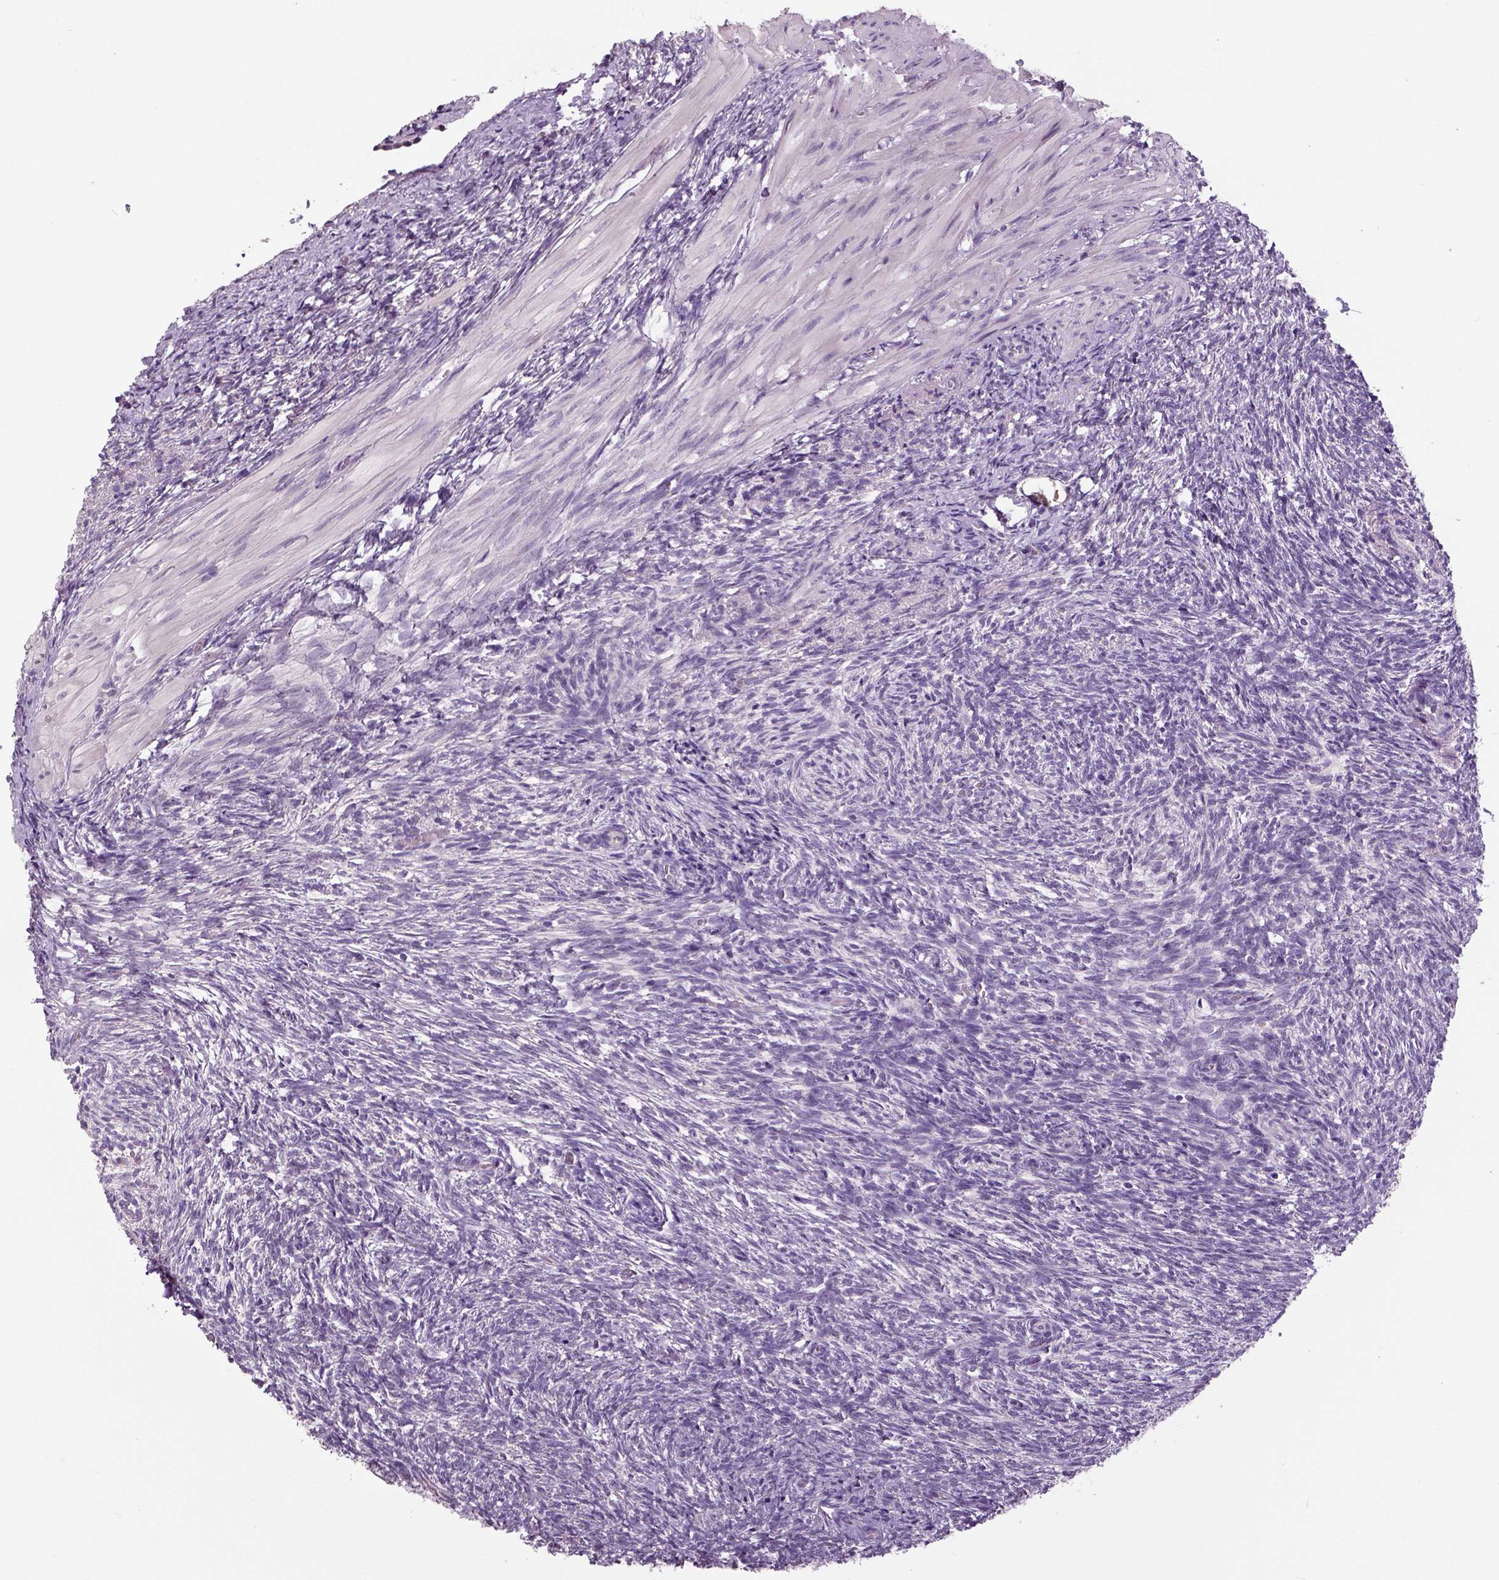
{"staining": {"intensity": "negative", "quantity": "none", "location": "none"}, "tissue": "ovary", "cell_type": "Follicle cells", "image_type": "normal", "snomed": [{"axis": "morphology", "description": "Normal tissue, NOS"}, {"axis": "topography", "description": "Ovary"}], "caption": "DAB immunohistochemical staining of normal human ovary reveals no significant positivity in follicle cells. The staining was performed using DAB (3,3'-diaminobenzidine) to visualize the protein expression in brown, while the nuclei were stained in blue with hematoxylin (Magnification: 20x).", "gene": "NECAB1", "patient": {"sex": "female", "age": 46}}